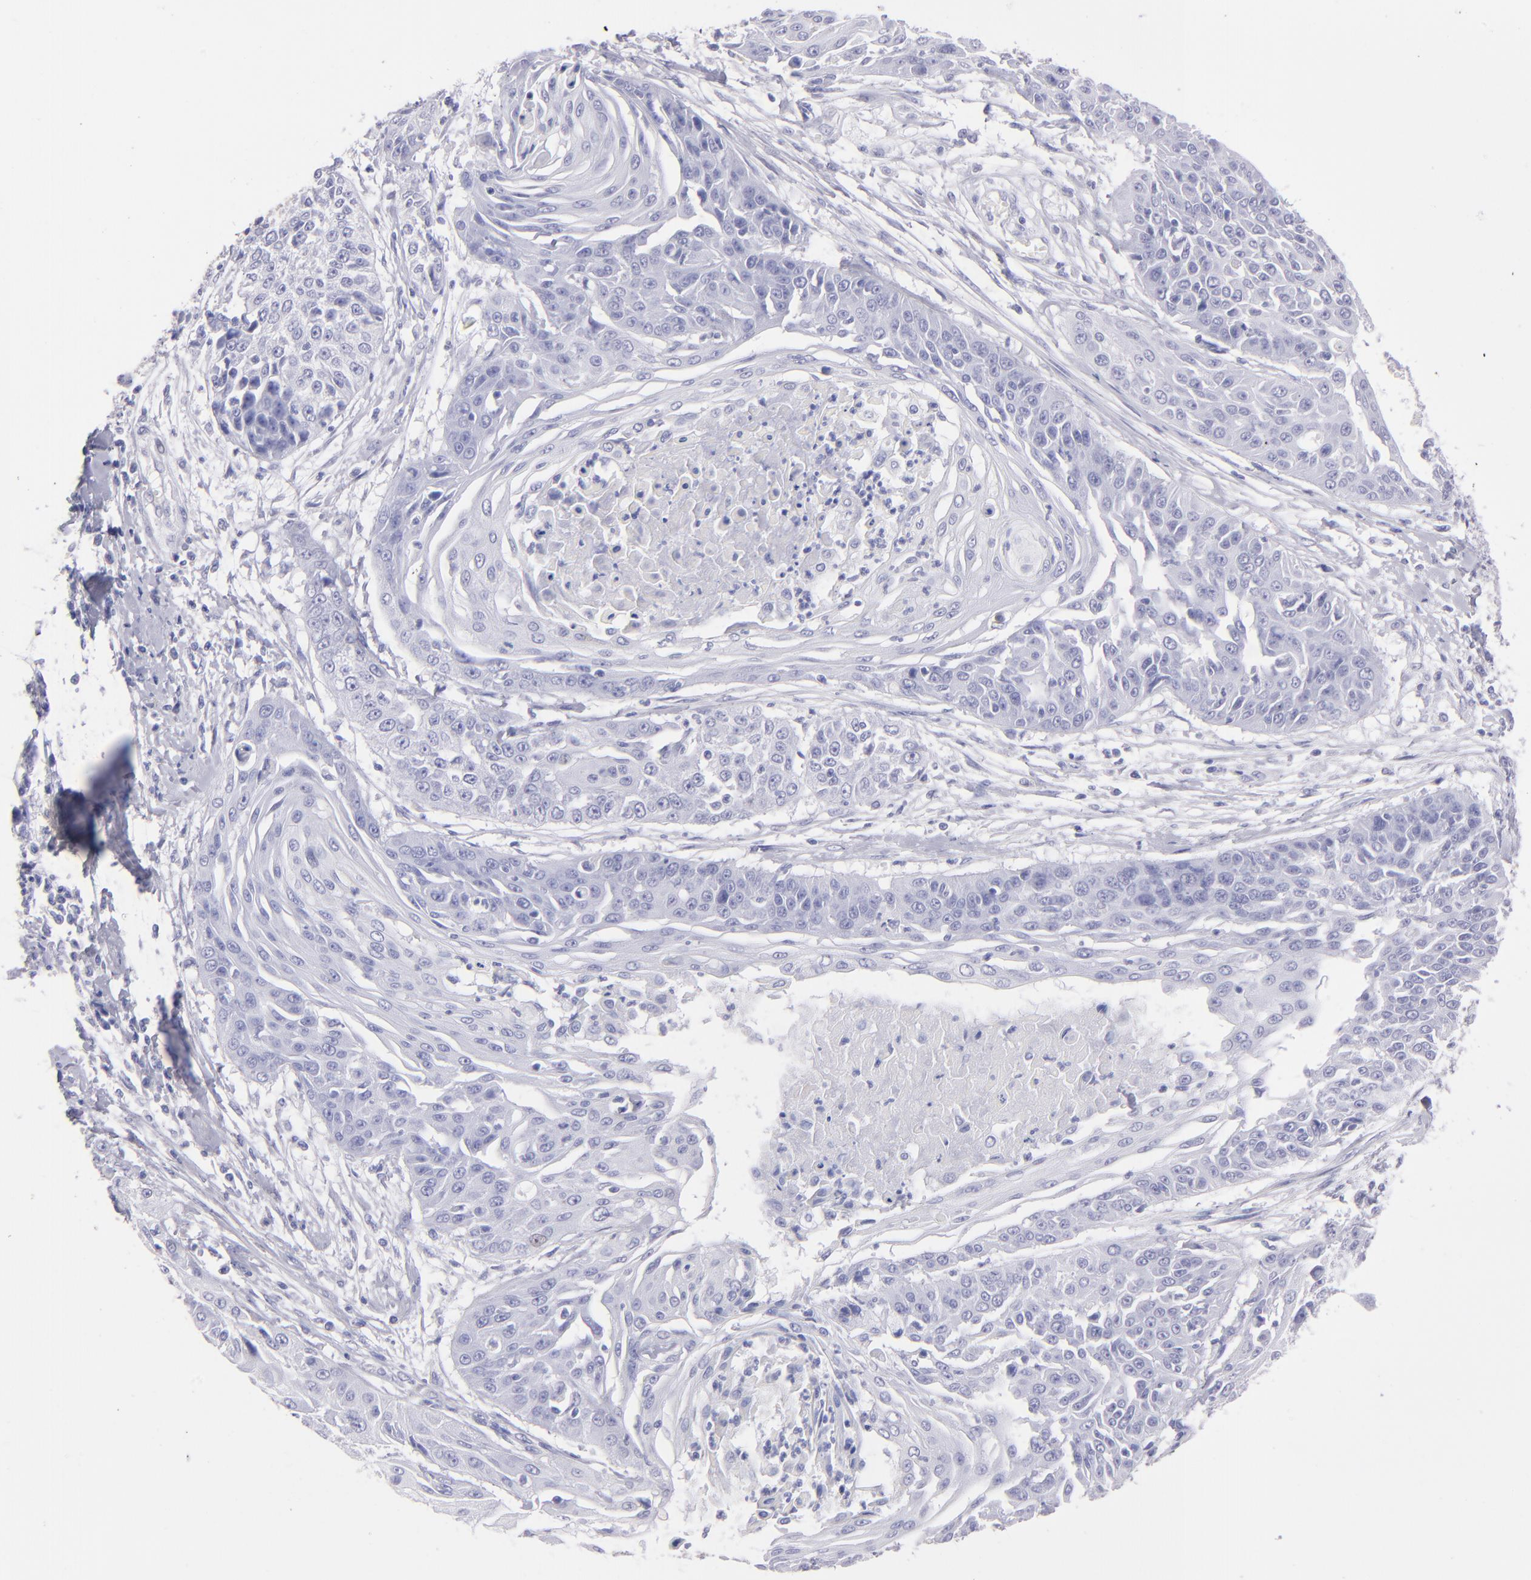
{"staining": {"intensity": "negative", "quantity": "none", "location": "none"}, "tissue": "cervical cancer", "cell_type": "Tumor cells", "image_type": "cancer", "snomed": [{"axis": "morphology", "description": "Squamous cell carcinoma, NOS"}, {"axis": "topography", "description": "Cervix"}], "caption": "Tumor cells show no significant protein positivity in cervical squamous cell carcinoma. (Brightfield microscopy of DAB (3,3'-diaminobenzidine) immunohistochemistry at high magnification).", "gene": "TG", "patient": {"sex": "female", "age": 64}}